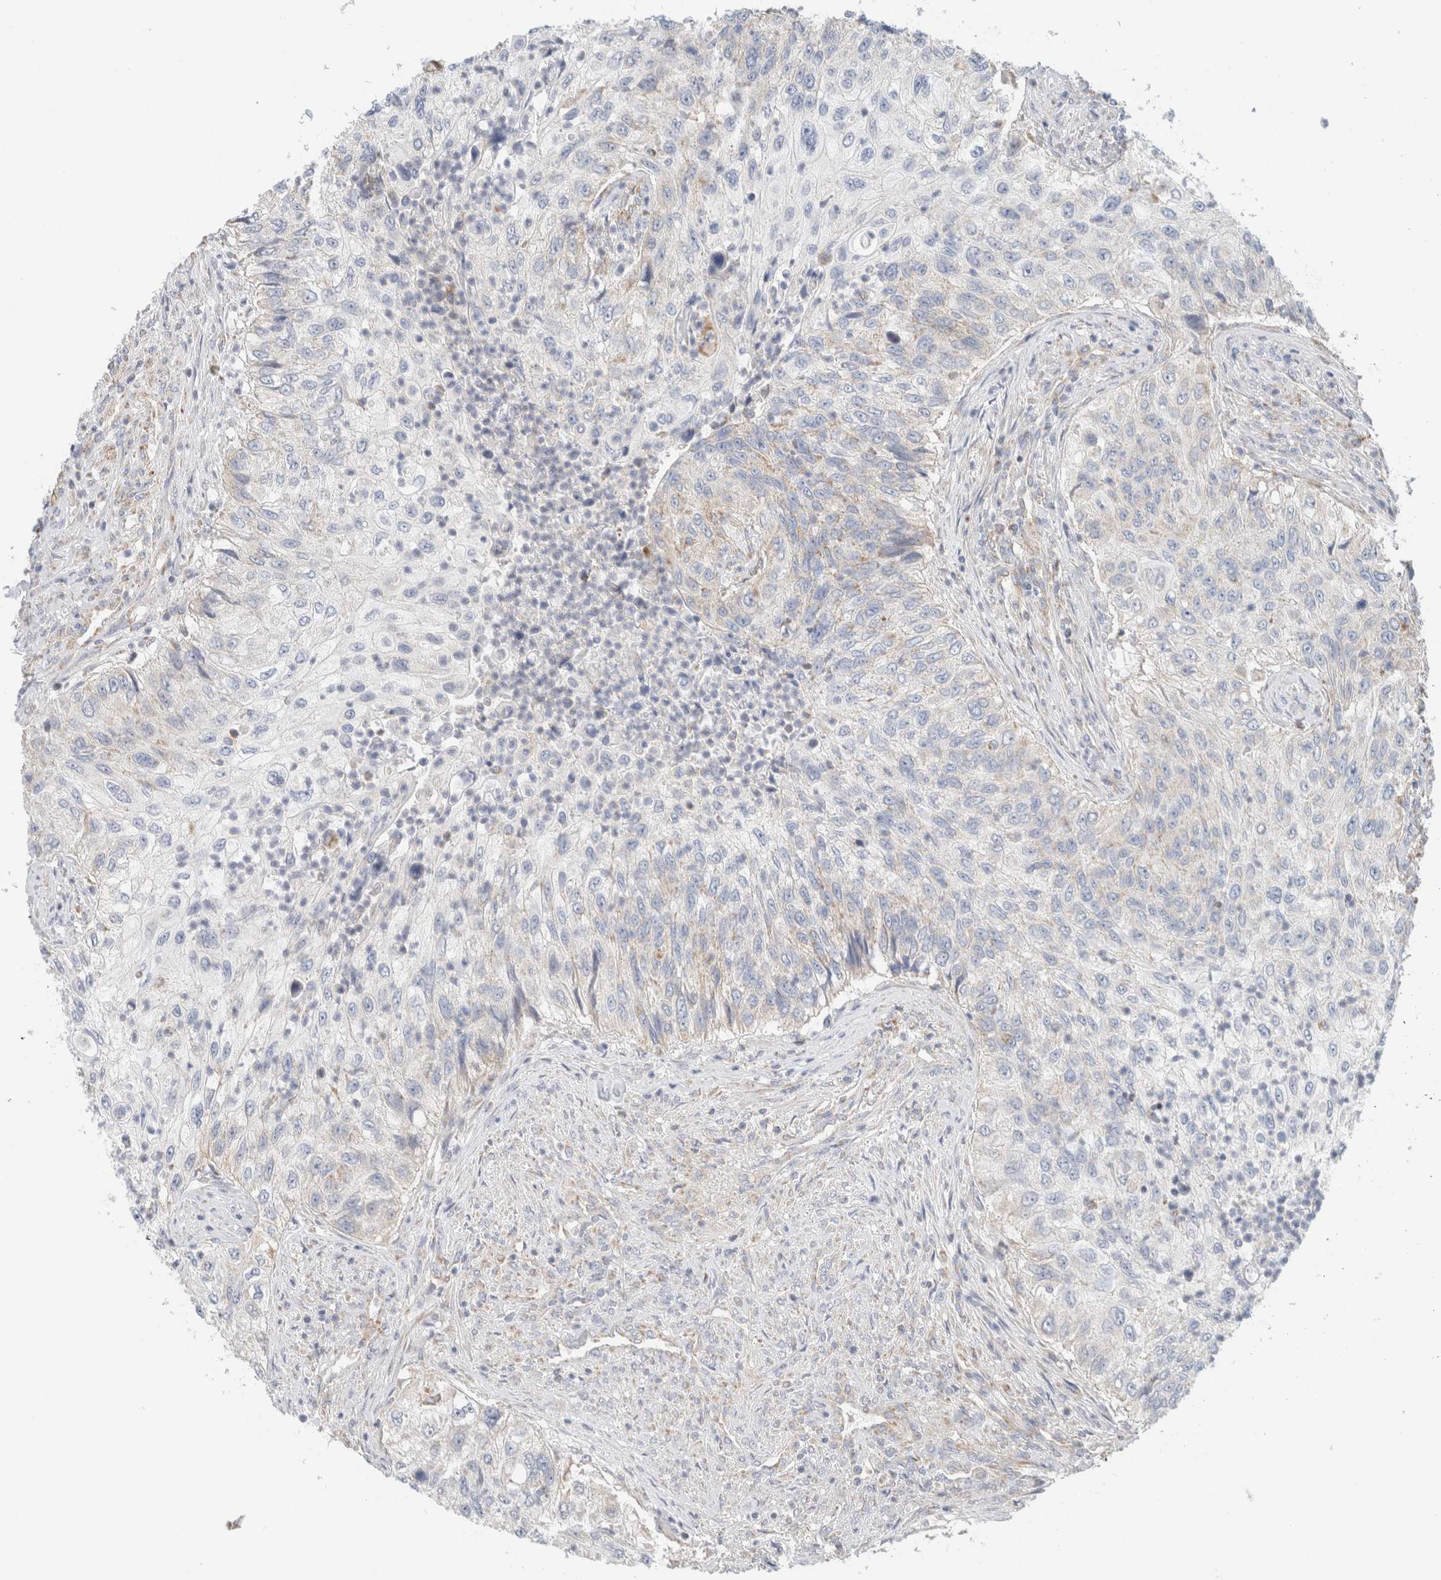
{"staining": {"intensity": "negative", "quantity": "none", "location": "none"}, "tissue": "urothelial cancer", "cell_type": "Tumor cells", "image_type": "cancer", "snomed": [{"axis": "morphology", "description": "Urothelial carcinoma, High grade"}, {"axis": "topography", "description": "Urinary bladder"}], "caption": "The photomicrograph shows no significant staining in tumor cells of urothelial cancer.", "gene": "MRM3", "patient": {"sex": "female", "age": 60}}